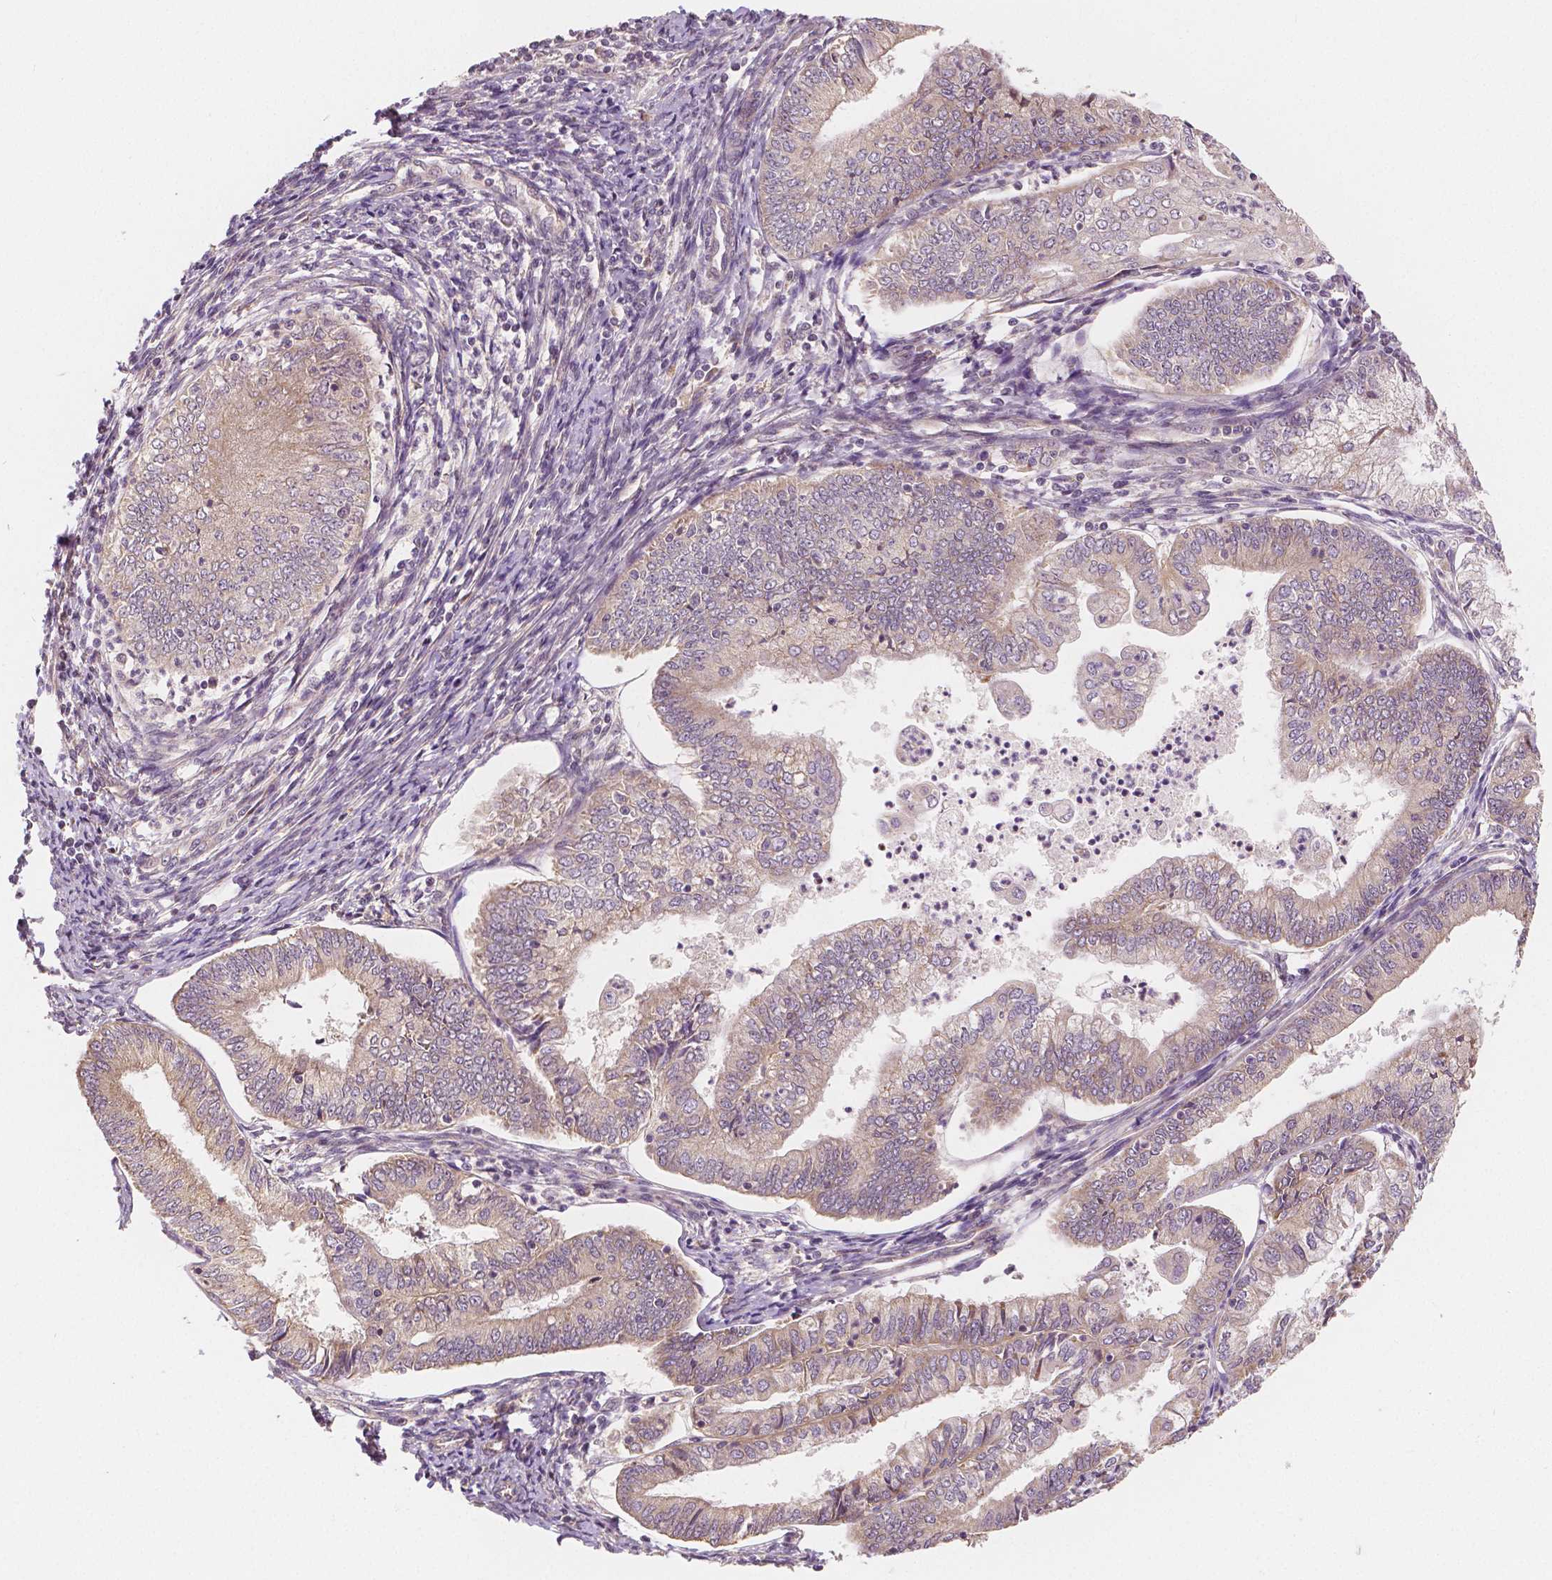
{"staining": {"intensity": "weak", "quantity": "<25%", "location": "cytoplasmic/membranous"}, "tissue": "endometrial cancer", "cell_type": "Tumor cells", "image_type": "cancer", "snomed": [{"axis": "morphology", "description": "Adenocarcinoma, NOS"}, {"axis": "topography", "description": "Endometrium"}], "caption": "Photomicrograph shows no protein staining in tumor cells of endometrial cancer tissue. (IHC, brightfield microscopy, high magnification).", "gene": "SNX12", "patient": {"sex": "female", "age": 55}}